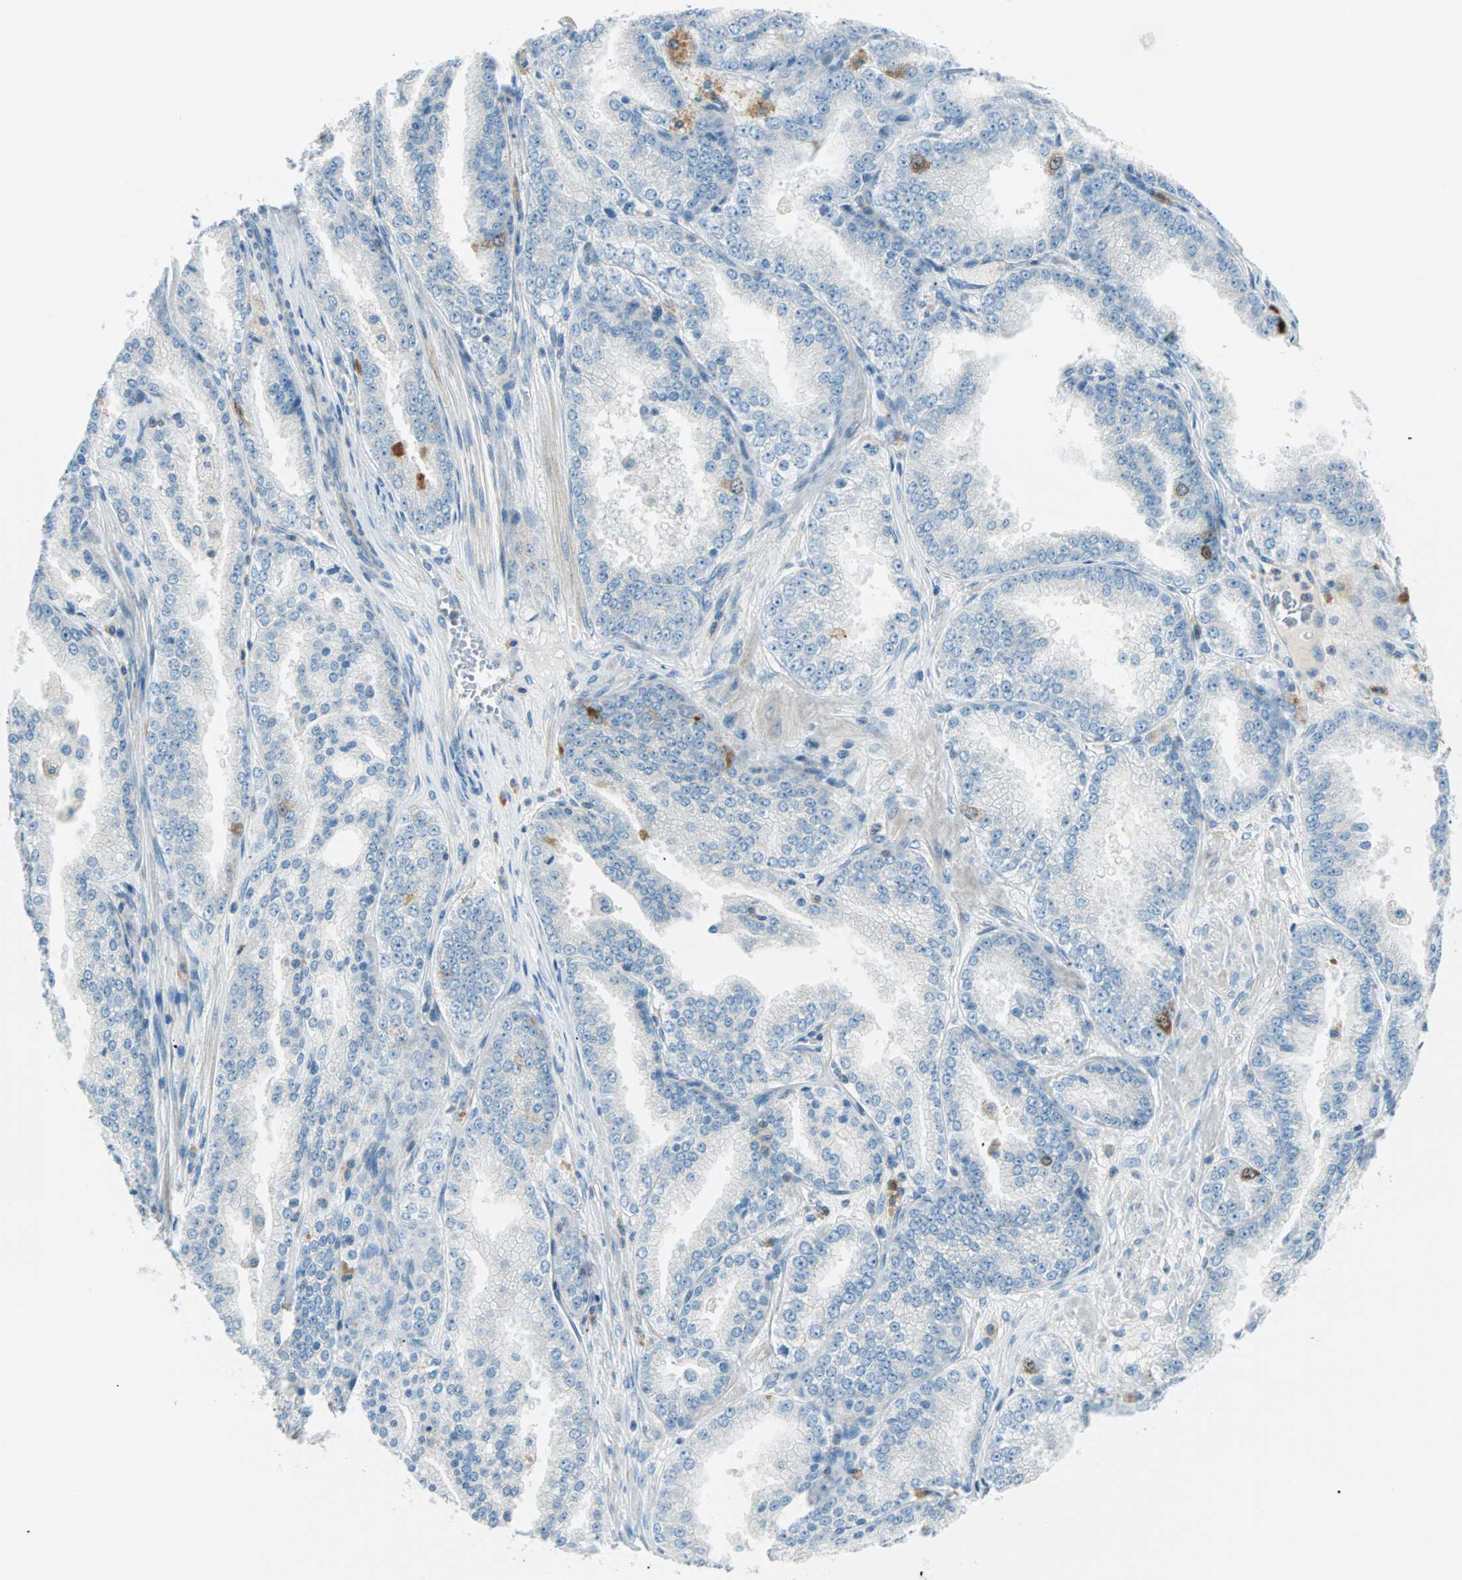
{"staining": {"intensity": "moderate", "quantity": "<25%", "location": "cytoplasmic/membranous"}, "tissue": "prostate cancer", "cell_type": "Tumor cells", "image_type": "cancer", "snomed": [{"axis": "morphology", "description": "Adenocarcinoma, High grade"}, {"axis": "topography", "description": "Prostate"}], "caption": "This is an image of immunohistochemistry staining of prostate cancer (adenocarcinoma (high-grade)), which shows moderate expression in the cytoplasmic/membranous of tumor cells.", "gene": "PTTG1", "patient": {"sex": "male", "age": 61}}